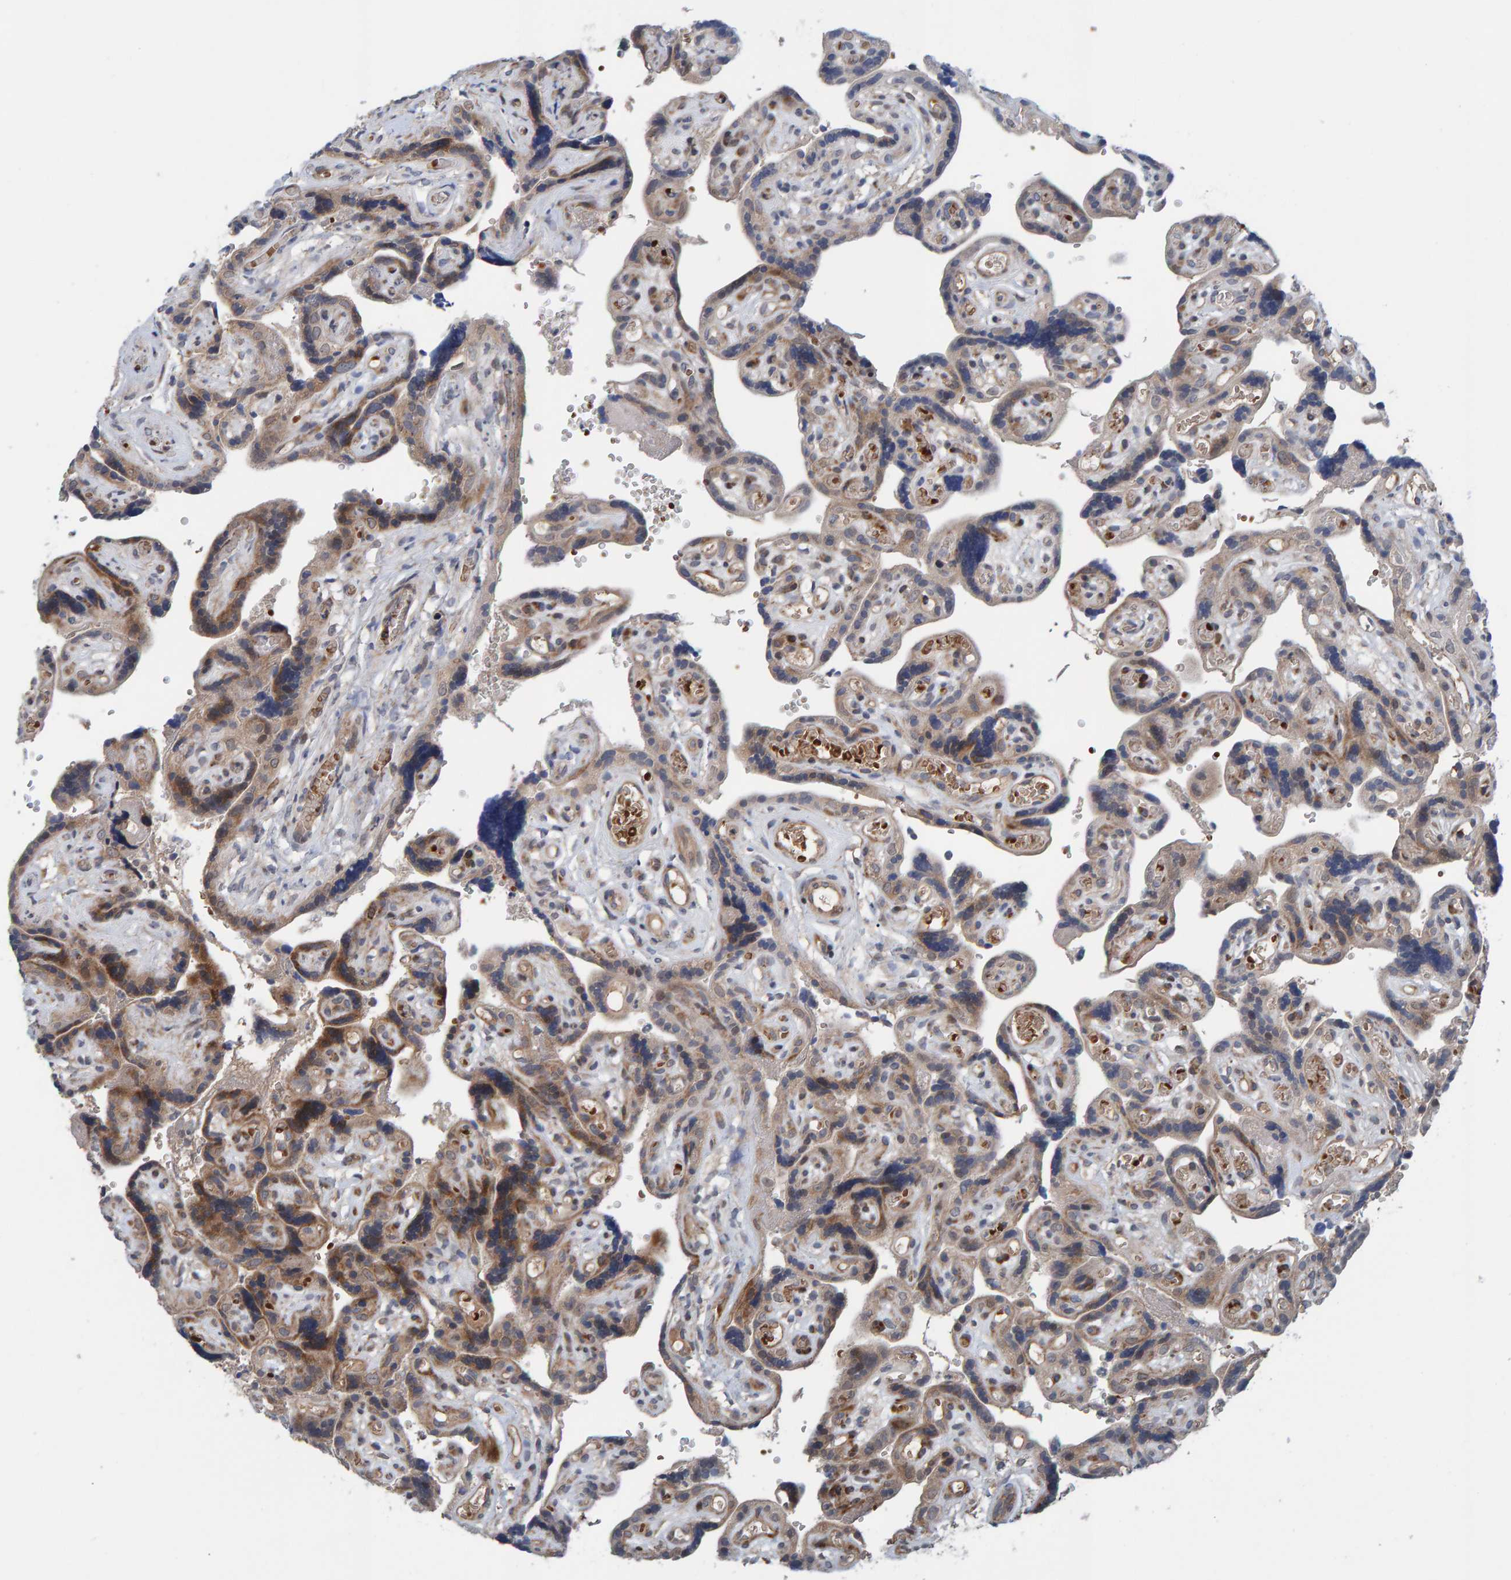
{"staining": {"intensity": "moderate", "quantity": ">75%", "location": "cytoplasmic/membranous"}, "tissue": "placenta", "cell_type": "Decidual cells", "image_type": "normal", "snomed": [{"axis": "morphology", "description": "Normal tissue, NOS"}, {"axis": "topography", "description": "Placenta"}], "caption": "Protein staining by immunohistochemistry reveals moderate cytoplasmic/membranous positivity in about >75% of decidual cells in normal placenta. The protein is shown in brown color, while the nuclei are stained blue.", "gene": "MFSD6L", "patient": {"sex": "female", "age": 30}}